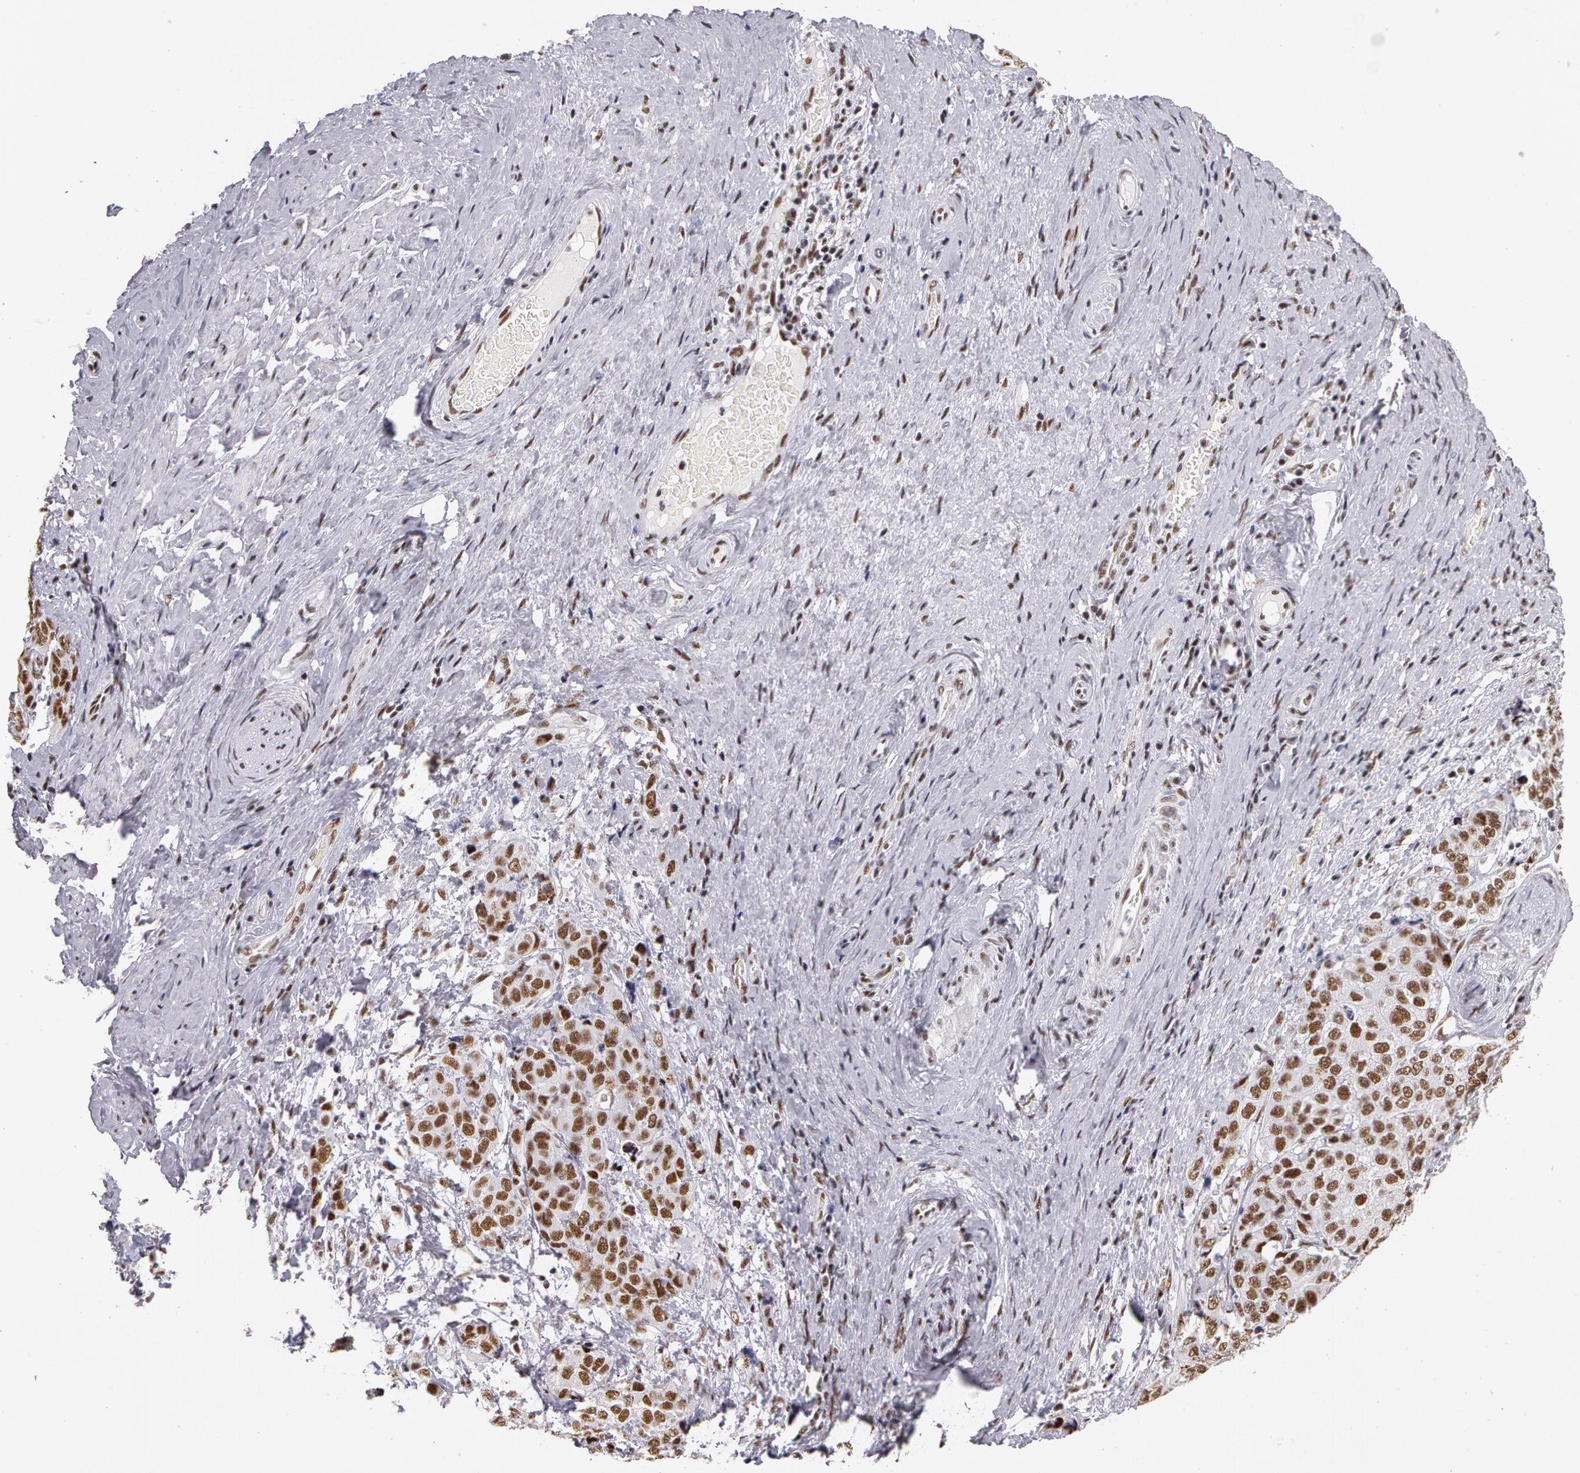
{"staining": {"intensity": "moderate", "quantity": ">75%", "location": "nuclear"}, "tissue": "cervical cancer", "cell_type": "Tumor cells", "image_type": "cancer", "snomed": [{"axis": "morphology", "description": "Squamous cell carcinoma, NOS"}, {"axis": "topography", "description": "Cervix"}], "caption": "Tumor cells show medium levels of moderate nuclear positivity in about >75% of cells in human cervical squamous cell carcinoma.", "gene": "PNN", "patient": {"sex": "female", "age": 54}}